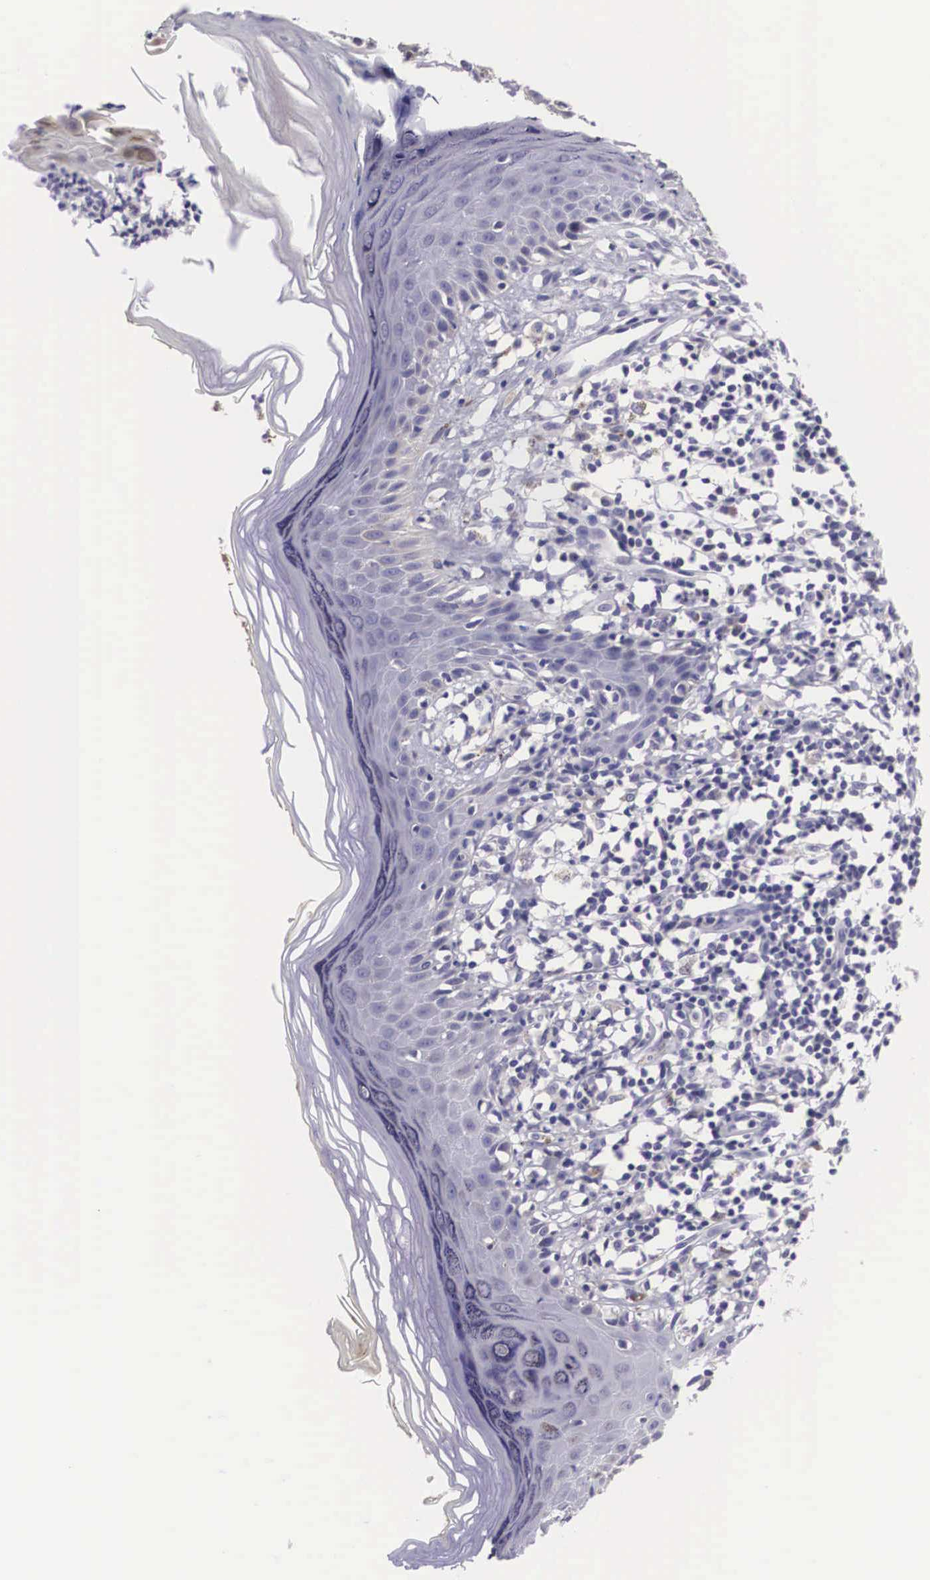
{"staining": {"intensity": "negative", "quantity": "none", "location": "none"}, "tissue": "melanoma", "cell_type": "Tumor cells", "image_type": "cancer", "snomed": [{"axis": "morphology", "description": "Malignant melanoma, NOS"}, {"axis": "topography", "description": "Skin"}], "caption": "Melanoma stained for a protein using immunohistochemistry (IHC) reveals no positivity tumor cells.", "gene": "ARG2", "patient": {"sex": "female", "age": 52}}